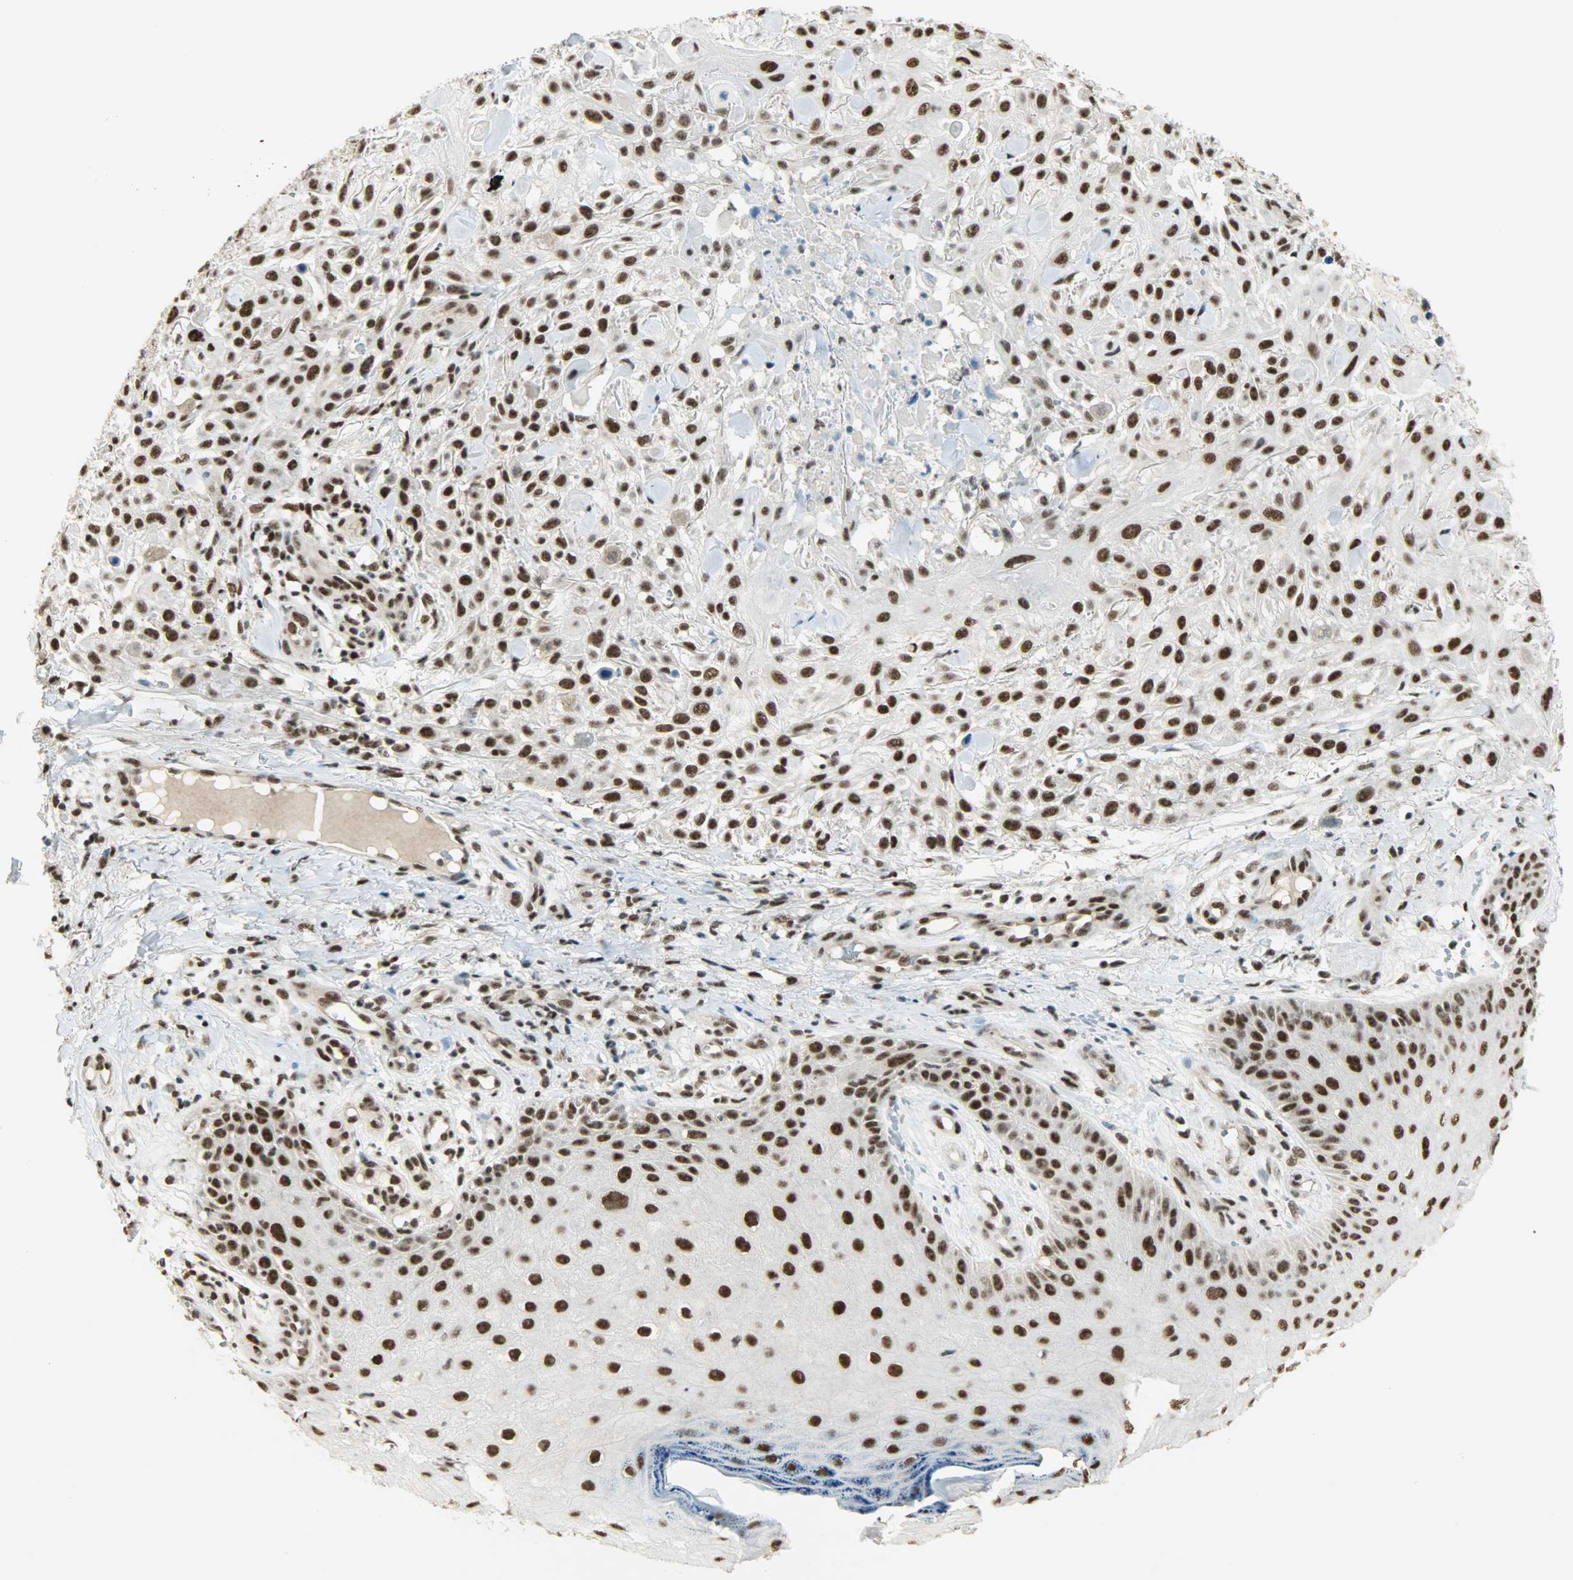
{"staining": {"intensity": "strong", "quantity": ">75%", "location": "nuclear"}, "tissue": "skin cancer", "cell_type": "Tumor cells", "image_type": "cancer", "snomed": [{"axis": "morphology", "description": "Squamous cell carcinoma, NOS"}, {"axis": "topography", "description": "Skin"}], "caption": "Immunohistochemical staining of skin squamous cell carcinoma displays high levels of strong nuclear staining in about >75% of tumor cells.", "gene": "SUGP1", "patient": {"sex": "female", "age": 42}}